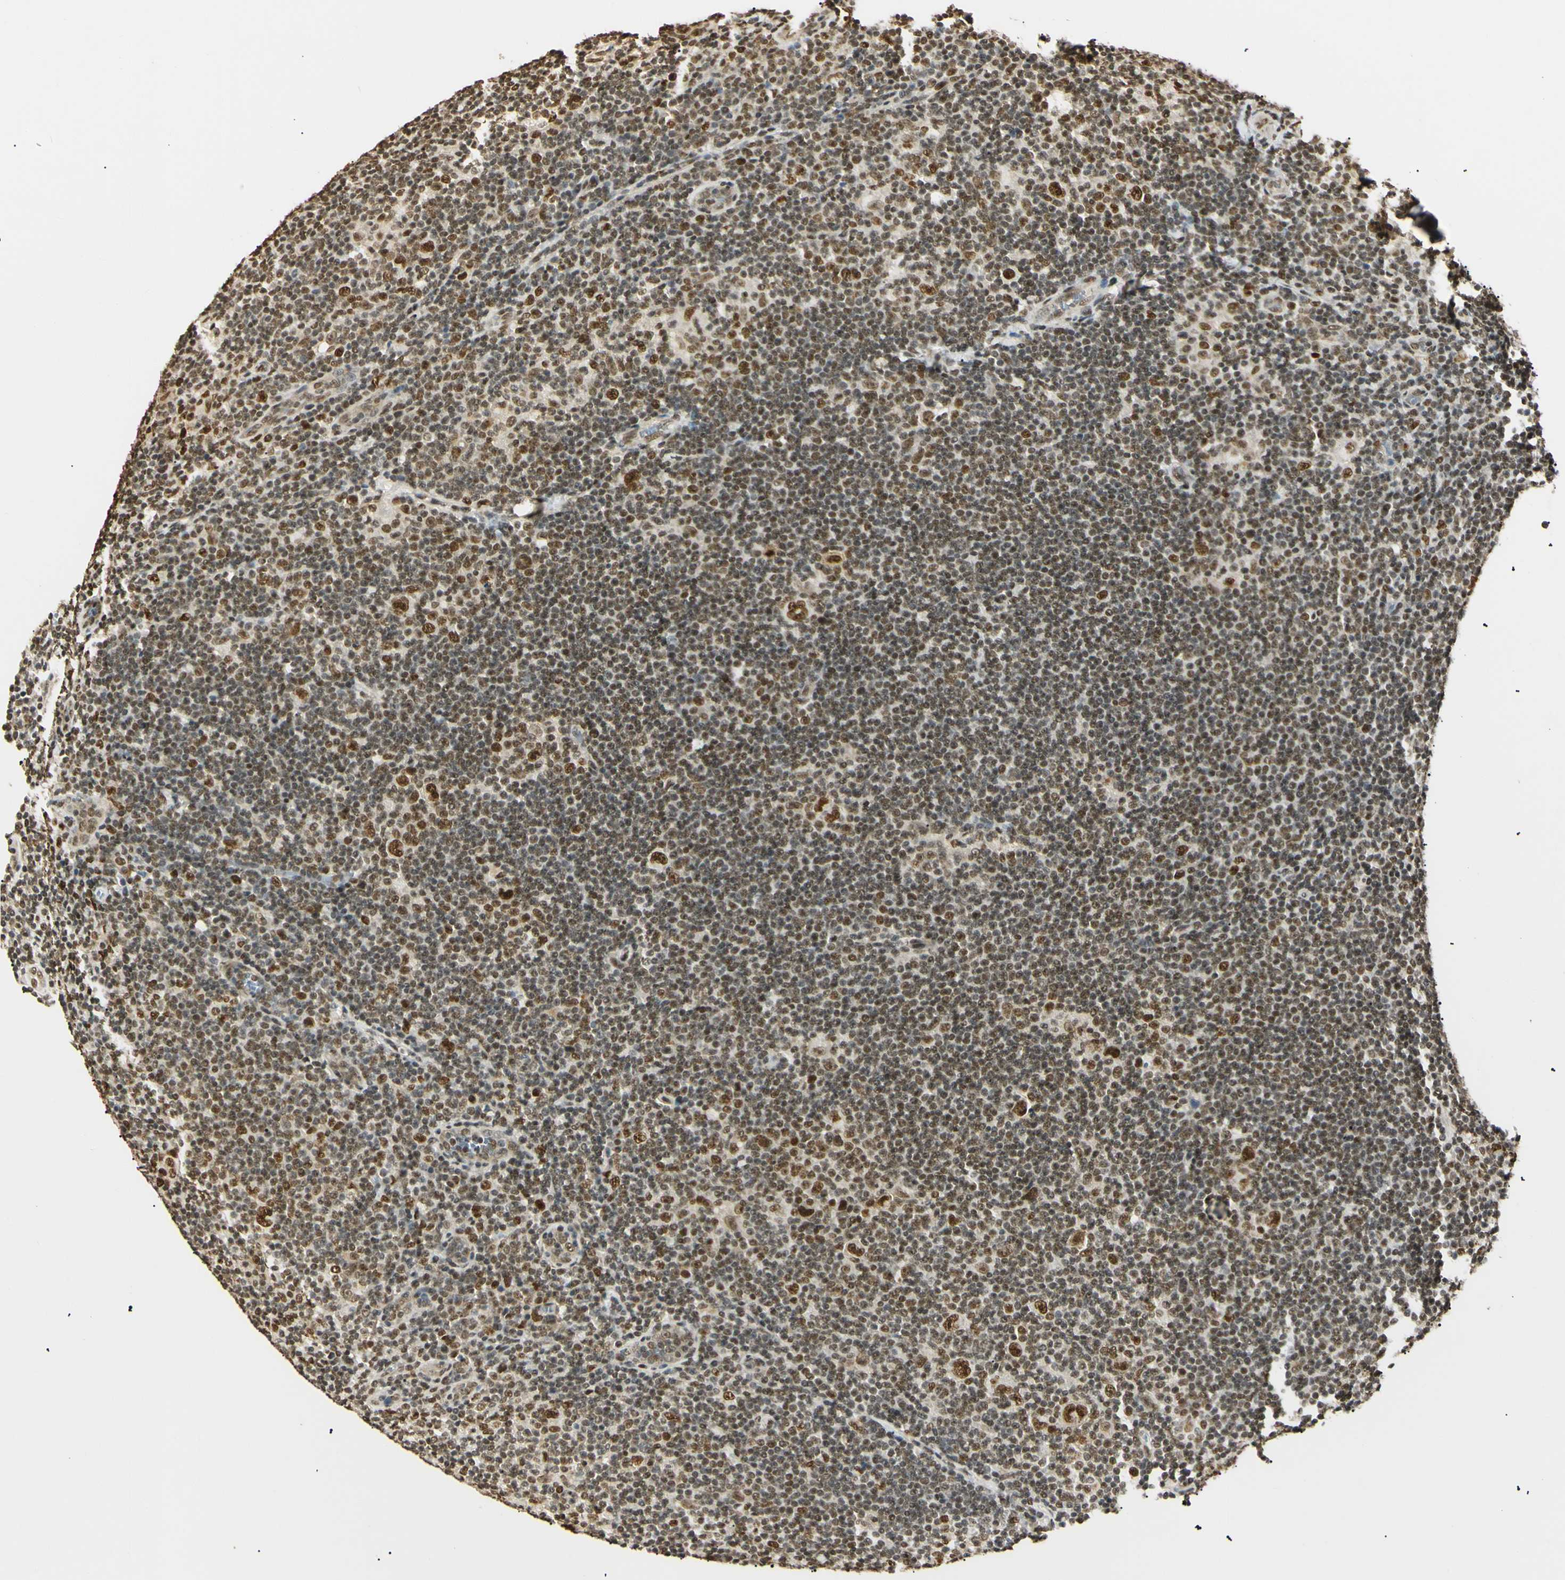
{"staining": {"intensity": "strong", "quantity": ">75%", "location": "nuclear"}, "tissue": "lymphoma", "cell_type": "Tumor cells", "image_type": "cancer", "snomed": [{"axis": "morphology", "description": "Hodgkin's disease, NOS"}, {"axis": "topography", "description": "Lymph node"}], "caption": "Strong nuclear positivity is appreciated in approximately >75% of tumor cells in Hodgkin's disease. The protein is shown in brown color, while the nuclei are stained blue.", "gene": "SMARCA5", "patient": {"sex": "female", "age": 57}}